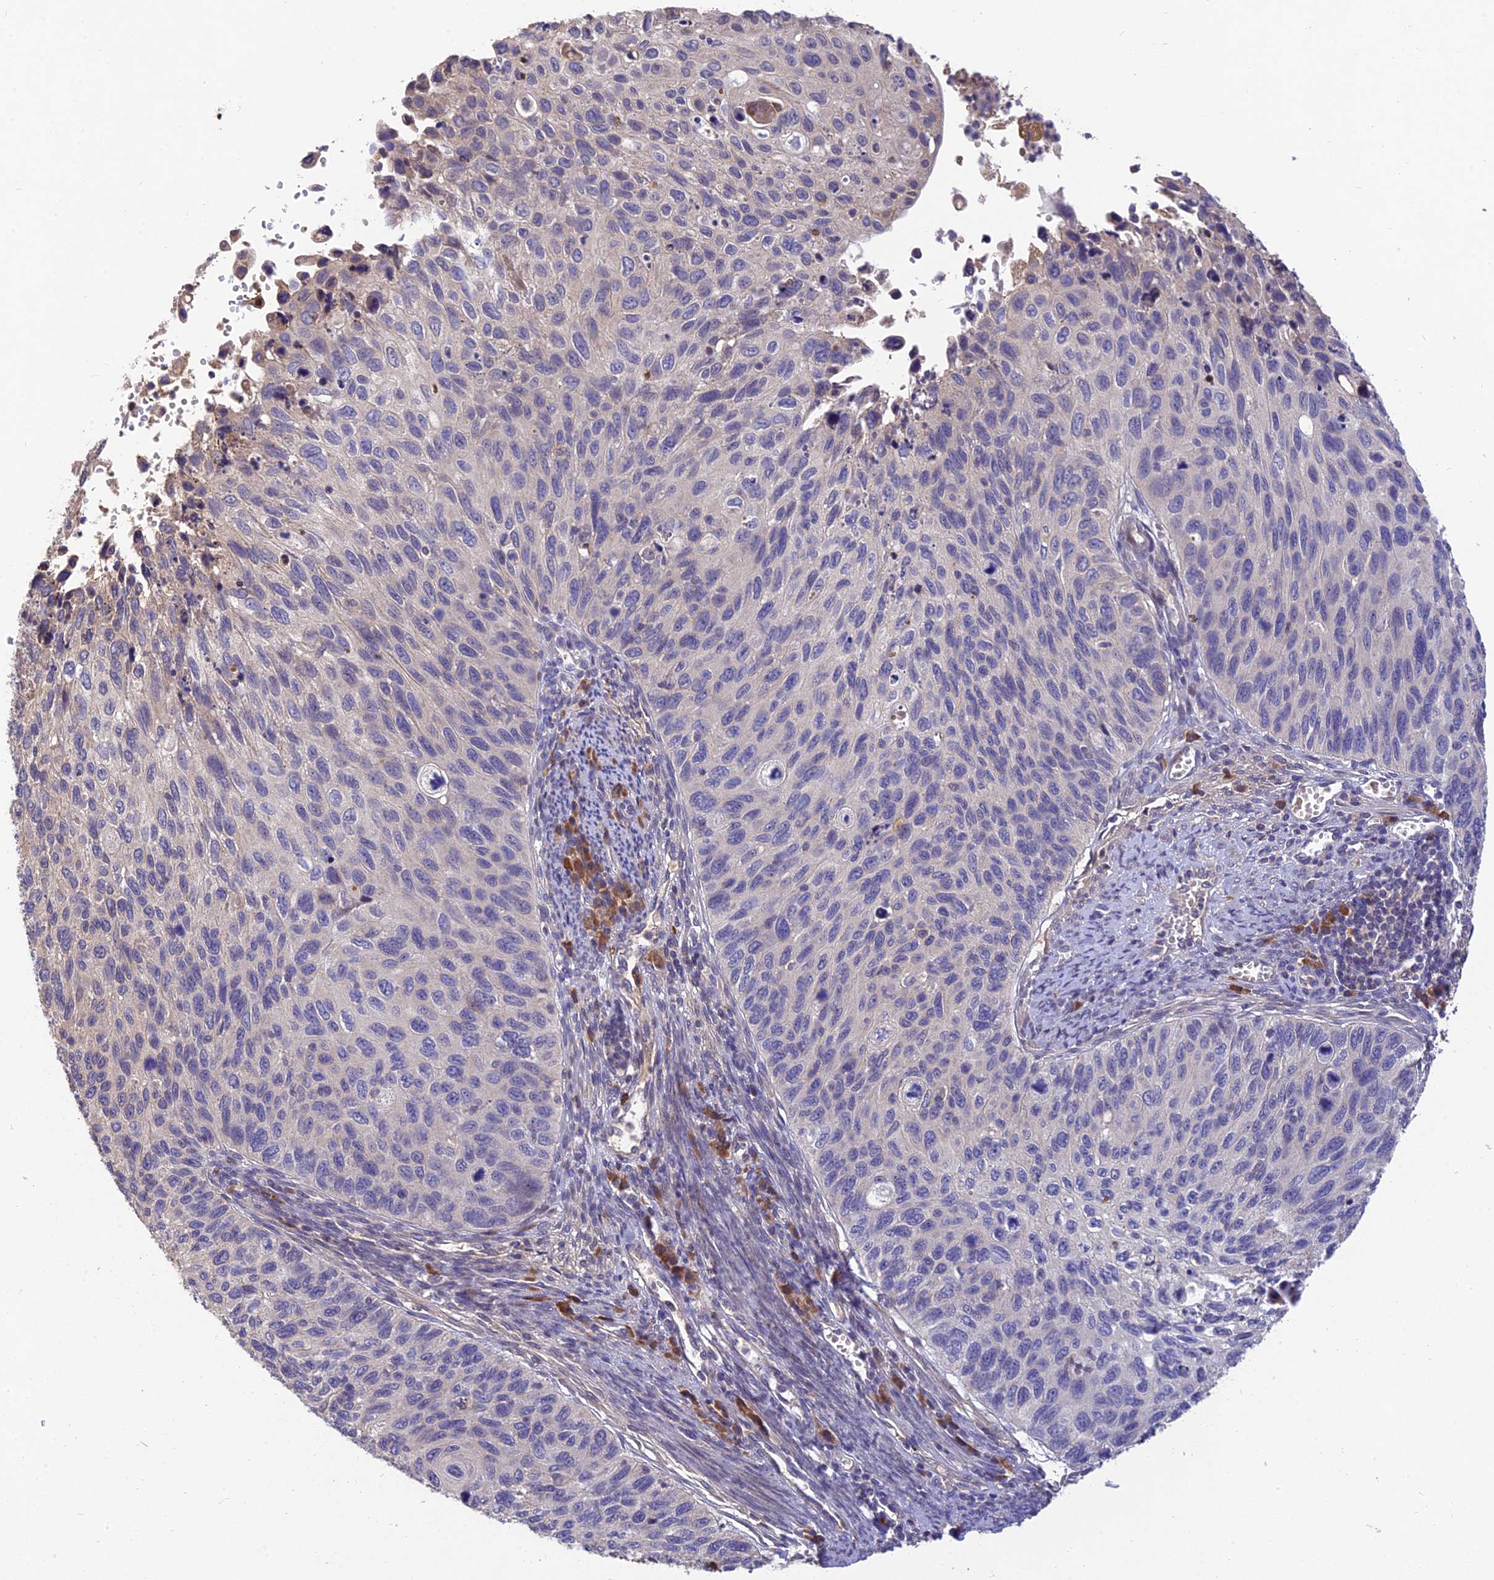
{"staining": {"intensity": "negative", "quantity": "none", "location": "none"}, "tissue": "cervical cancer", "cell_type": "Tumor cells", "image_type": "cancer", "snomed": [{"axis": "morphology", "description": "Squamous cell carcinoma, NOS"}, {"axis": "topography", "description": "Cervix"}], "caption": "A micrograph of cervical cancer stained for a protein exhibits no brown staining in tumor cells.", "gene": "DENND5B", "patient": {"sex": "female", "age": 70}}